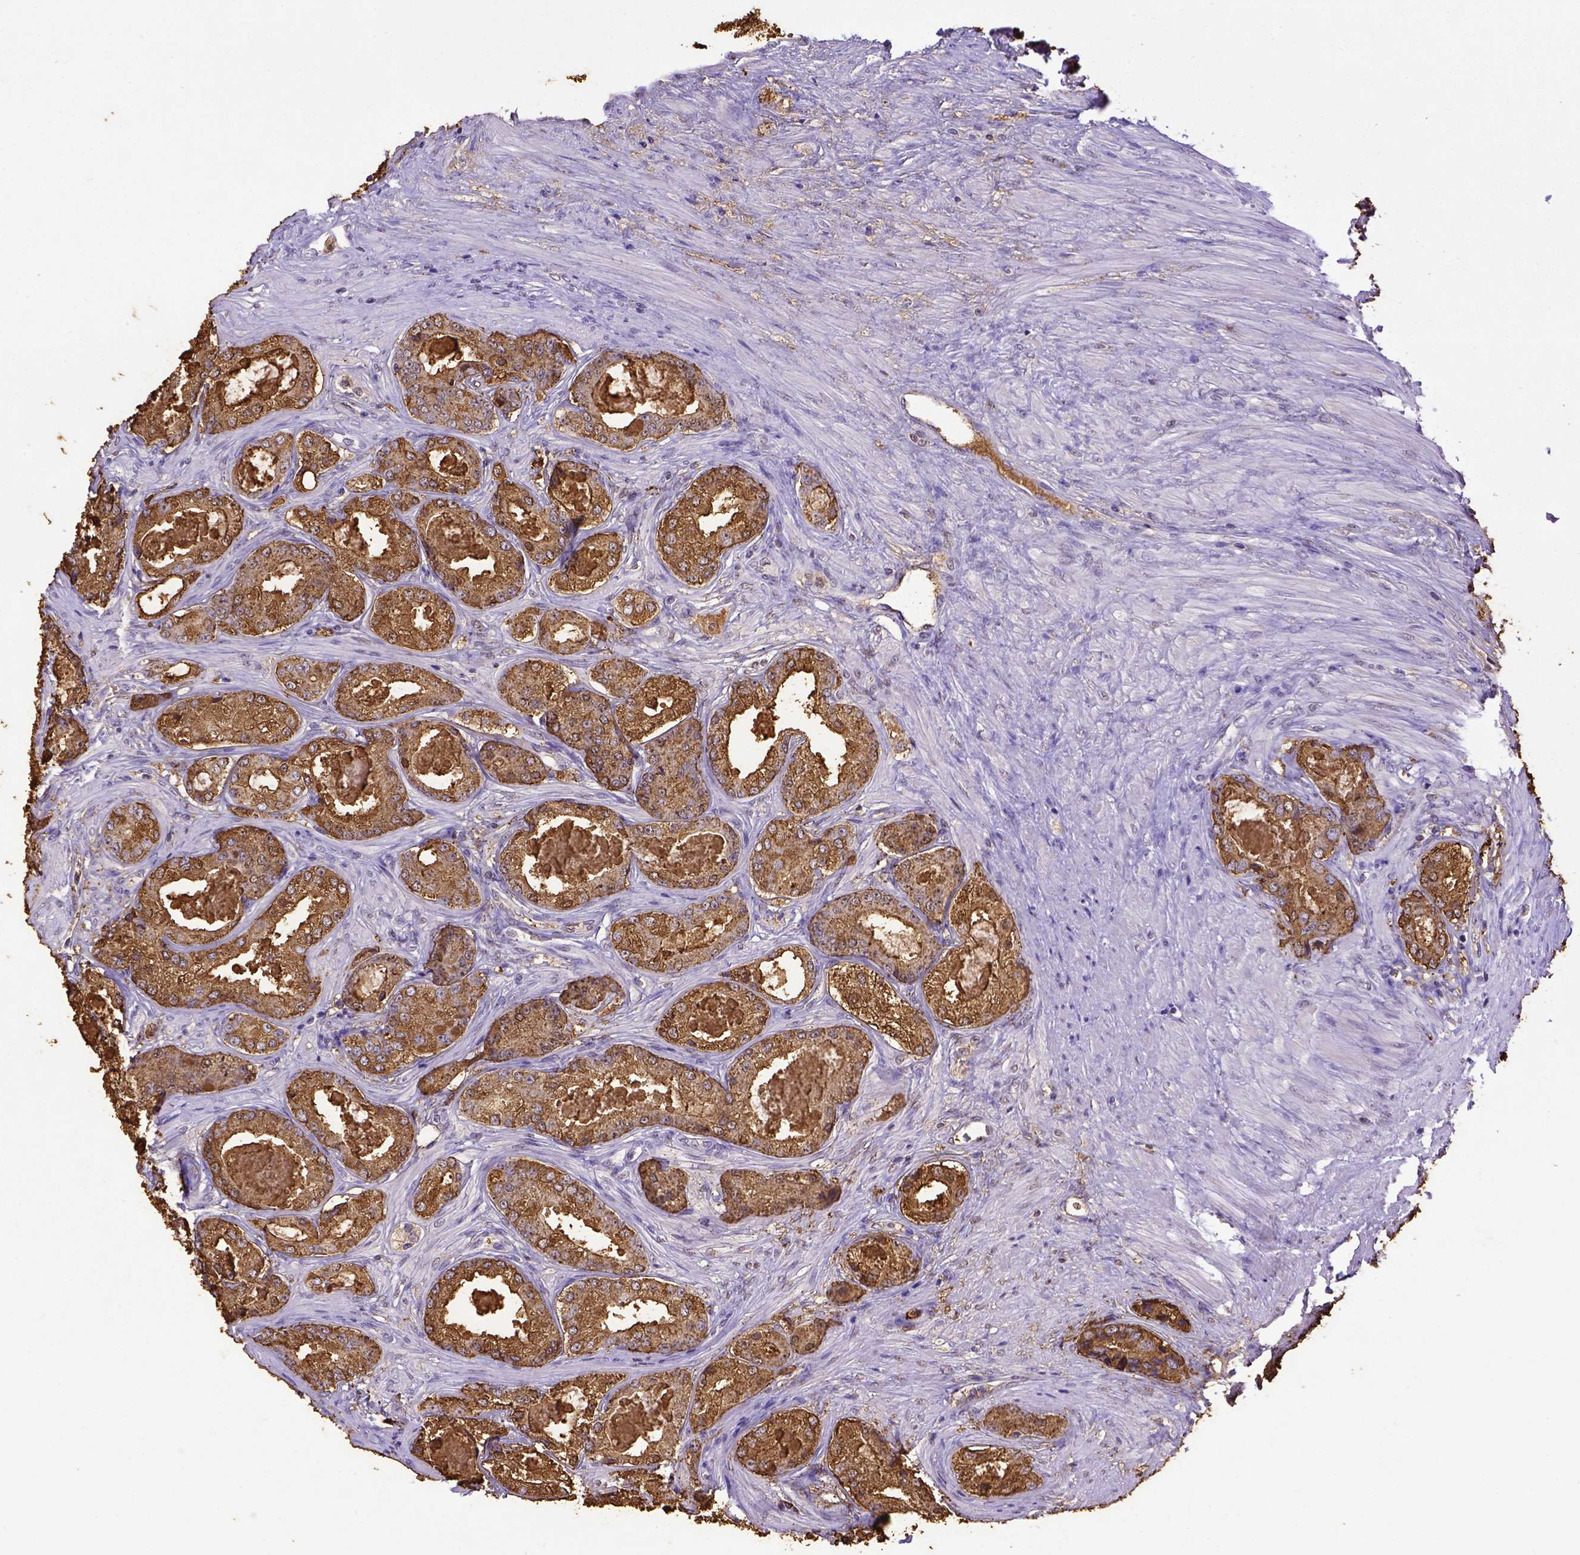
{"staining": {"intensity": "moderate", "quantity": ">75%", "location": "cytoplasmic/membranous"}, "tissue": "prostate cancer", "cell_type": "Tumor cells", "image_type": "cancer", "snomed": [{"axis": "morphology", "description": "Adenocarcinoma, Low grade"}, {"axis": "topography", "description": "Prostate"}], "caption": "Immunohistochemistry image of neoplastic tissue: prostate cancer stained using IHC displays medium levels of moderate protein expression localized specifically in the cytoplasmic/membranous of tumor cells, appearing as a cytoplasmic/membranous brown color.", "gene": "B3GAT1", "patient": {"sex": "male", "age": 68}}